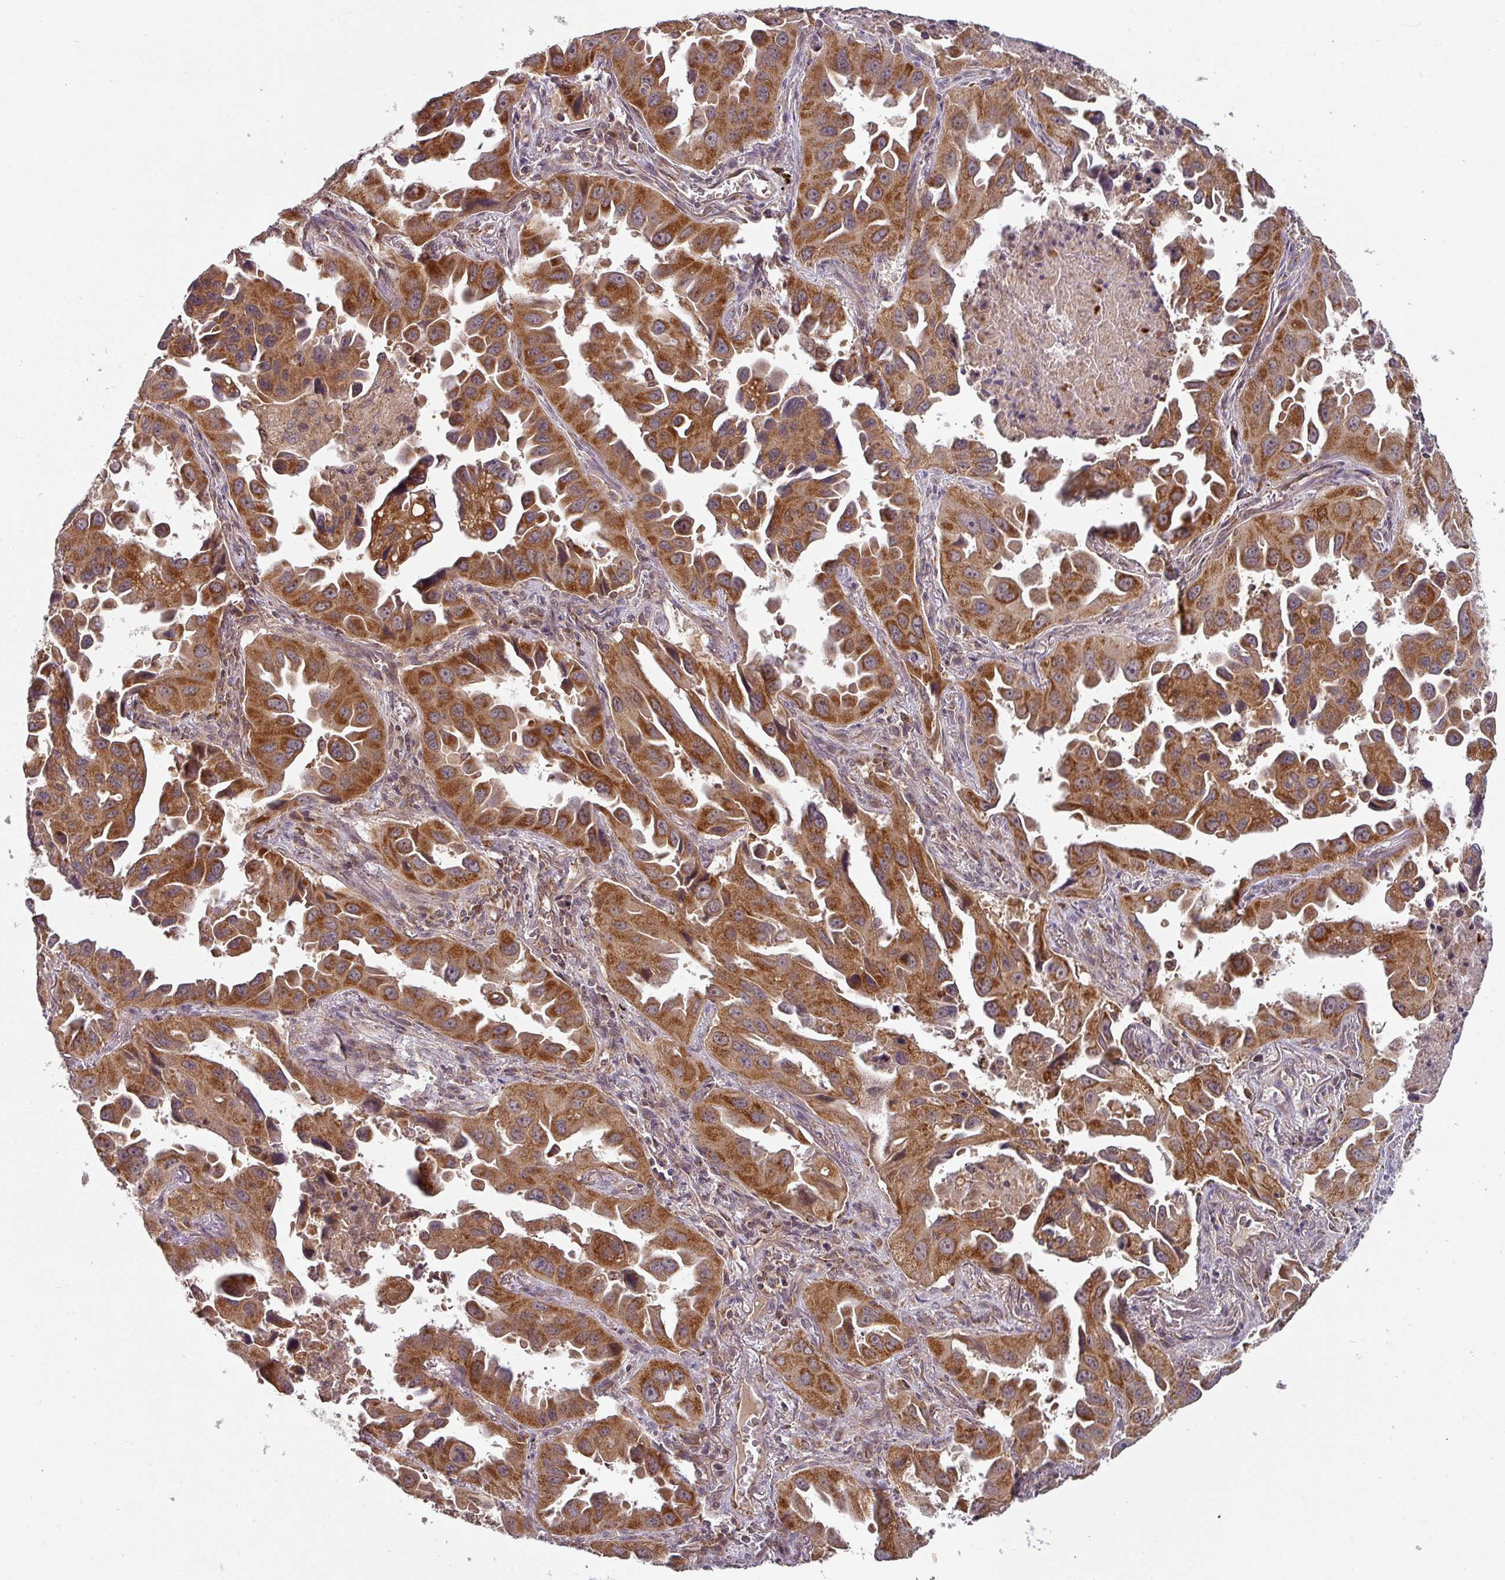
{"staining": {"intensity": "strong", "quantity": ">75%", "location": "cytoplasmic/membranous"}, "tissue": "lung cancer", "cell_type": "Tumor cells", "image_type": "cancer", "snomed": [{"axis": "morphology", "description": "Adenocarcinoma, NOS"}, {"axis": "topography", "description": "Lung"}], "caption": "A high-resolution histopathology image shows immunohistochemistry (IHC) staining of lung cancer, which displays strong cytoplasmic/membranous staining in about >75% of tumor cells. The staining was performed using DAB (3,3'-diaminobenzidine), with brown indicating positive protein expression. Nuclei are stained blue with hematoxylin.", "gene": "MRPS16", "patient": {"sex": "male", "age": 66}}